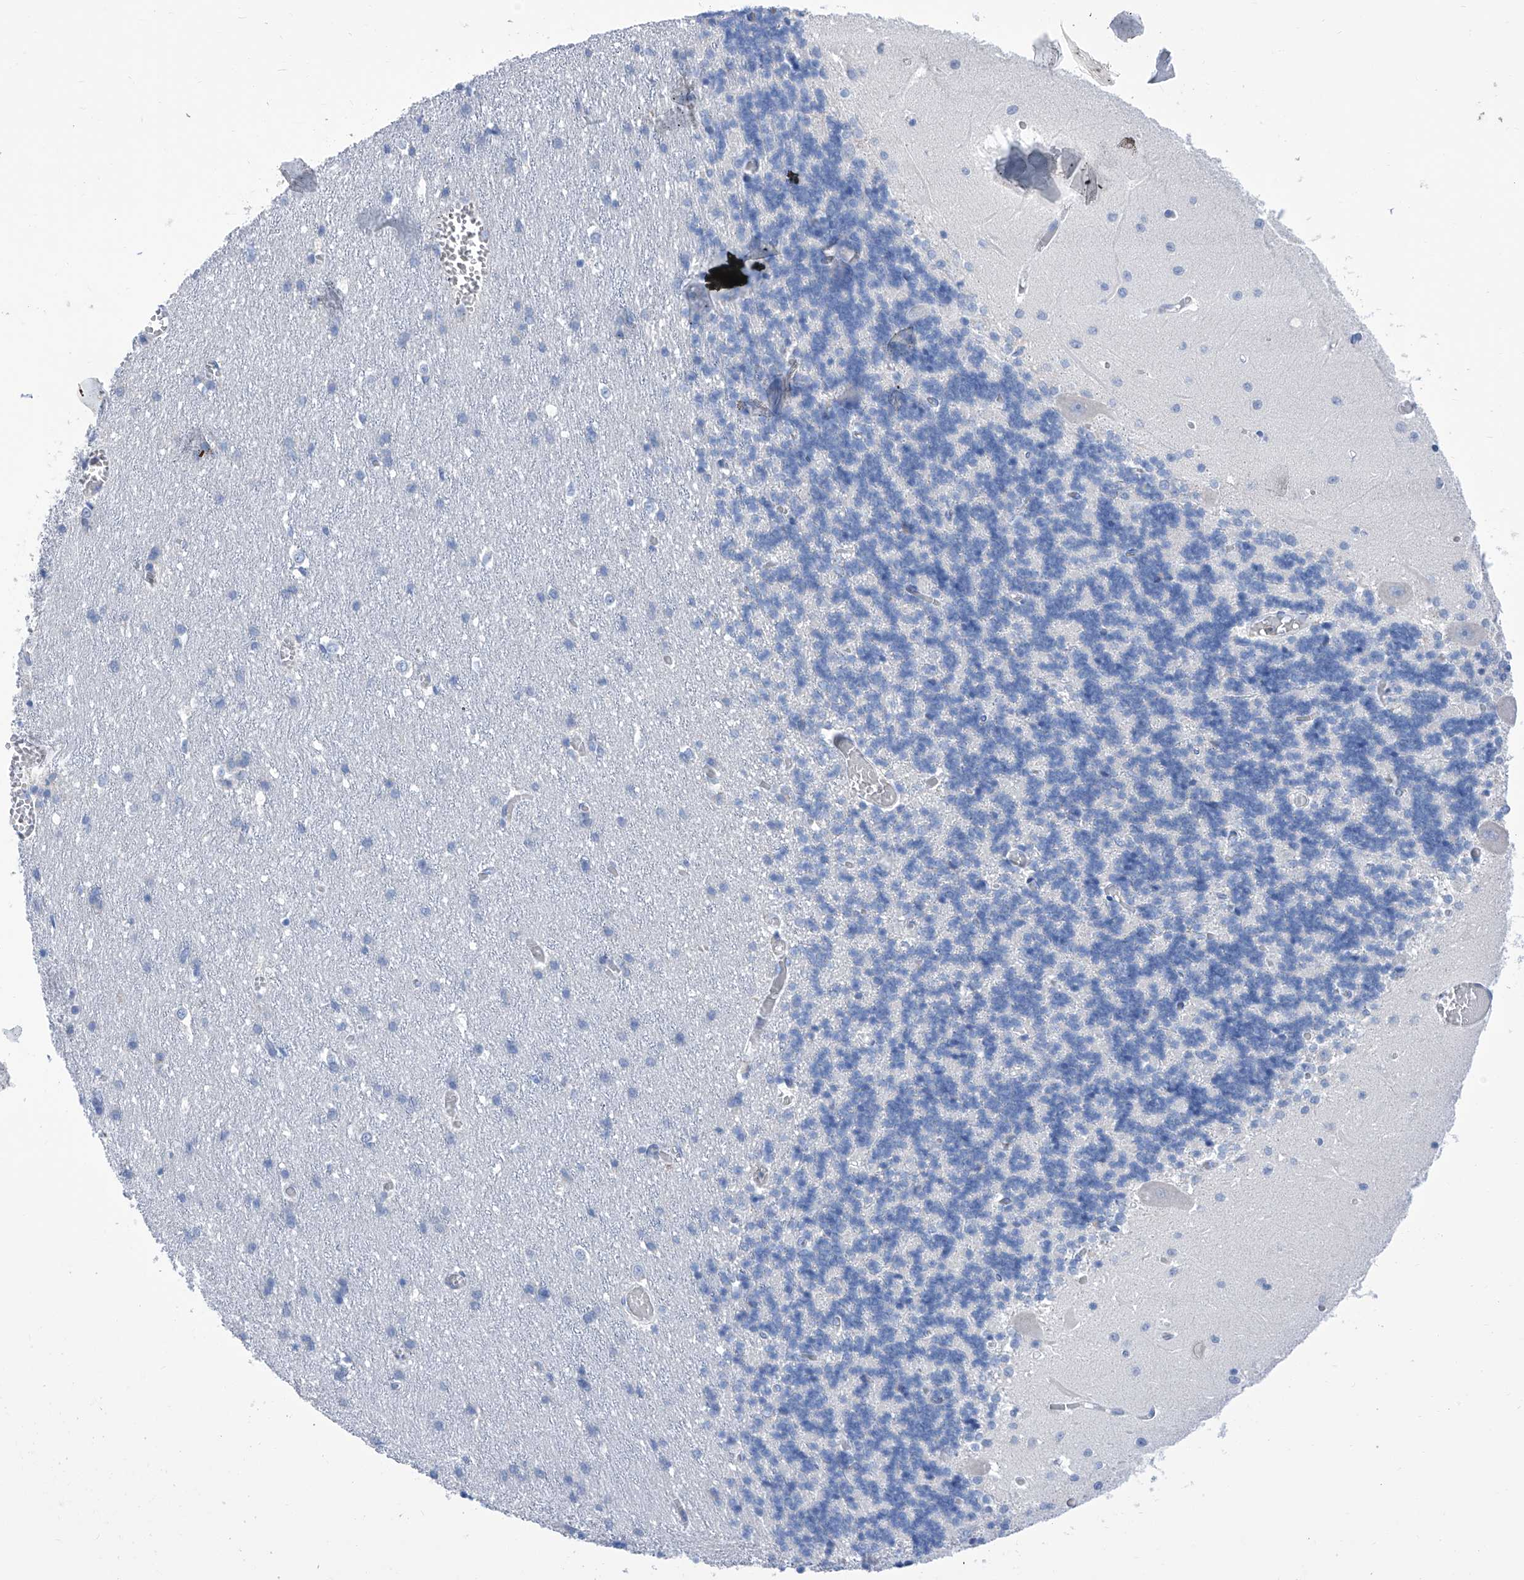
{"staining": {"intensity": "negative", "quantity": "none", "location": "none"}, "tissue": "cerebellum", "cell_type": "Cells in granular layer", "image_type": "normal", "snomed": [{"axis": "morphology", "description": "Normal tissue, NOS"}, {"axis": "topography", "description": "Cerebellum"}], "caption": "Unremarkable cerebellum was stained to show a protein in brown. There is no significant expression in cells in granular layer. (DAB (3,3'-diaminobenzidine) immunohistochemistry (IHC) with hematoxylin counter stain).", "gene": "IMPA2", "patient": {"sex": "male", "age": 37}}